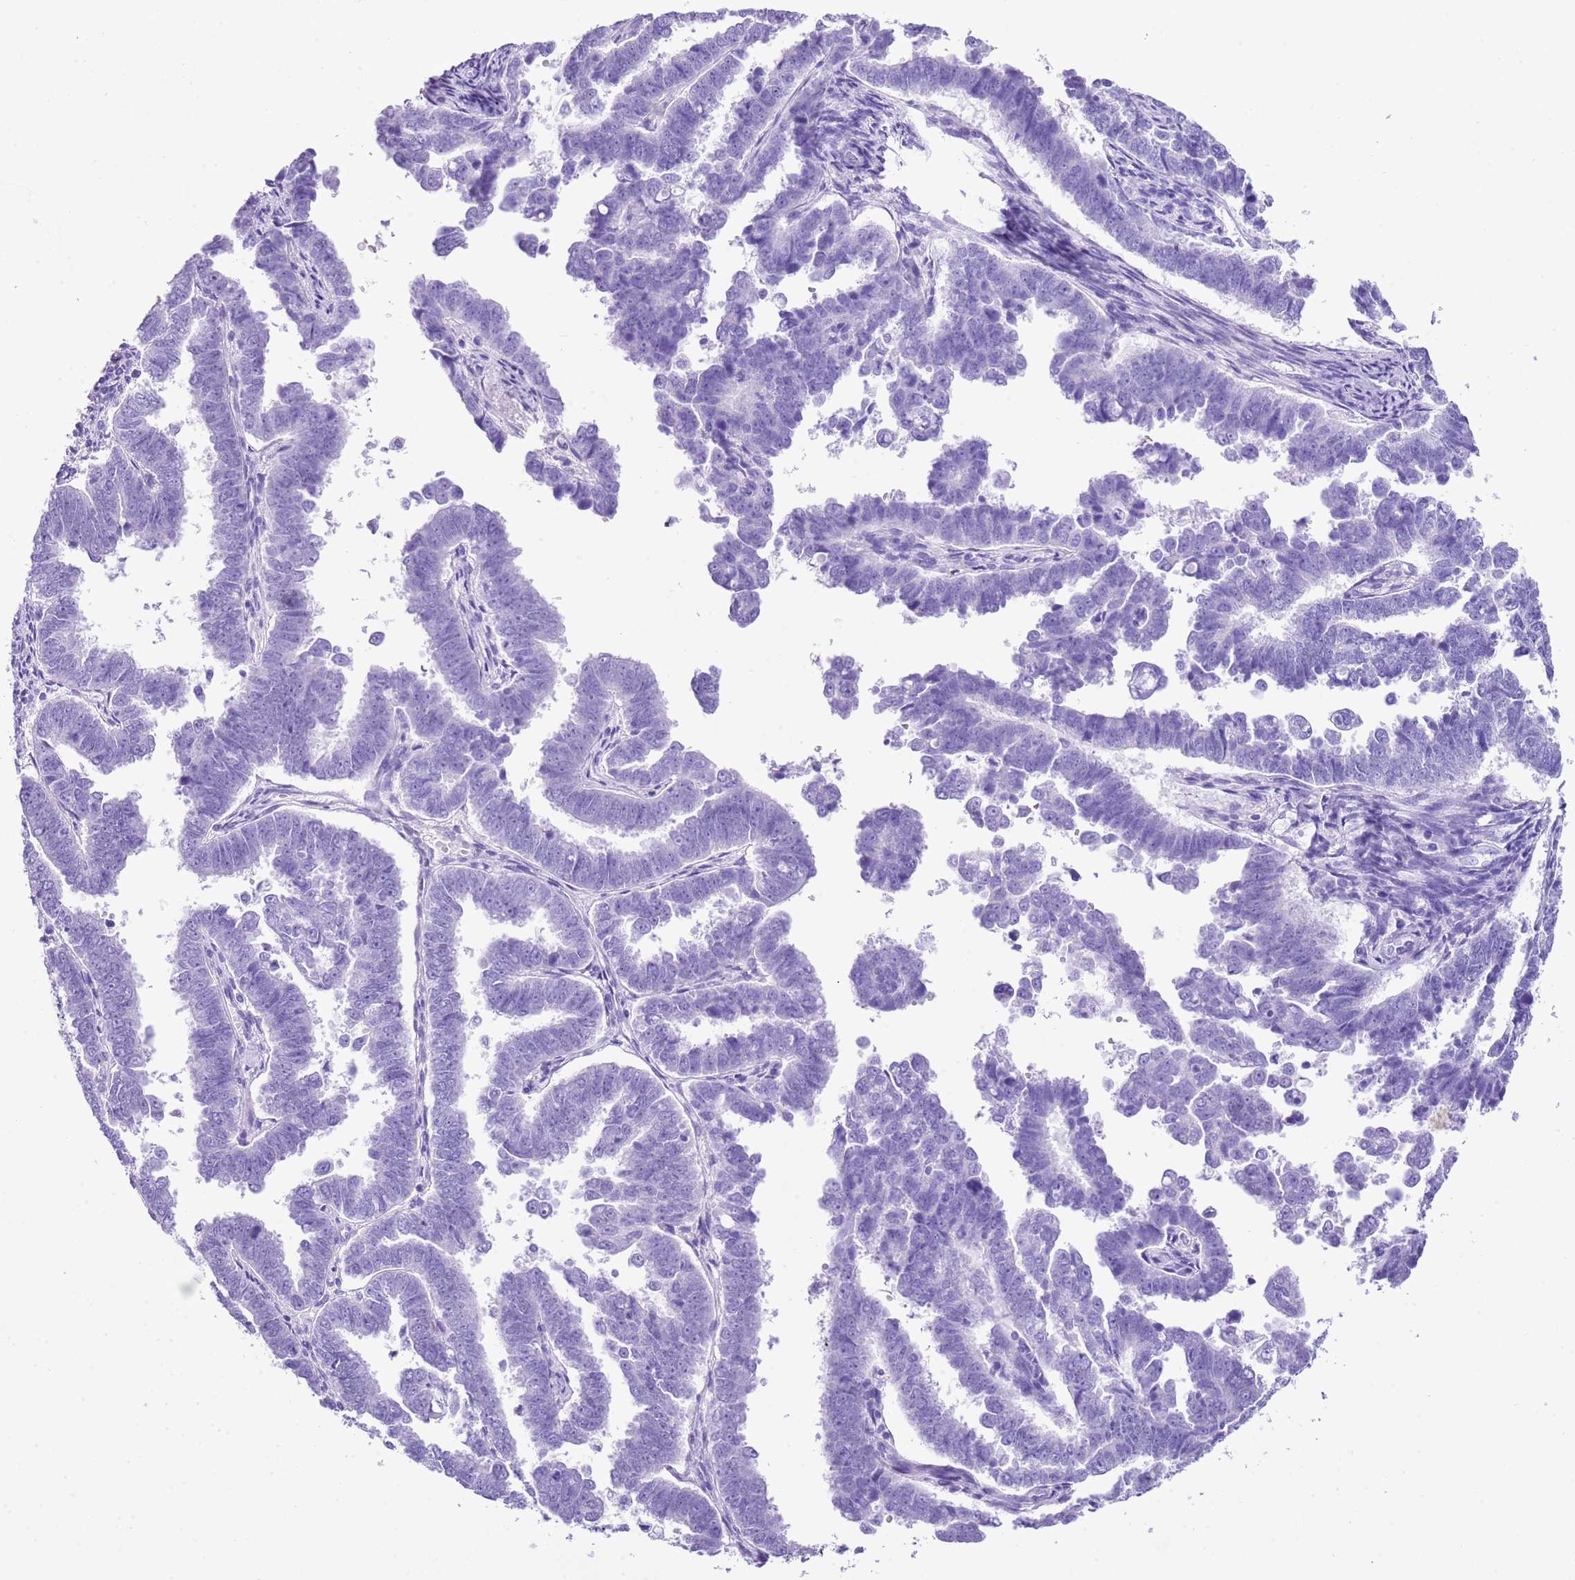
{"staining": {"intensity": "negative", "quantity": "none", "location": "none"}, "tissue": "endometrial cancer", "cell_type": "Tumor cells", "image_type": "cancer", "snomed": [{"axis": "morphology", "description": "Adenocarcinoma, NOS"}, {"axis": "topography", "description": "Endometrium"}], "caption": "High magnification brightfield microscopy of adenocarcinoma (endometrial) stained with DAB (brown) and counterstained with hematoxylin (blue): tumor cells show no significant staining.", "gene": "KCNC1", "patient": {"sex": "female", "age": 75}}